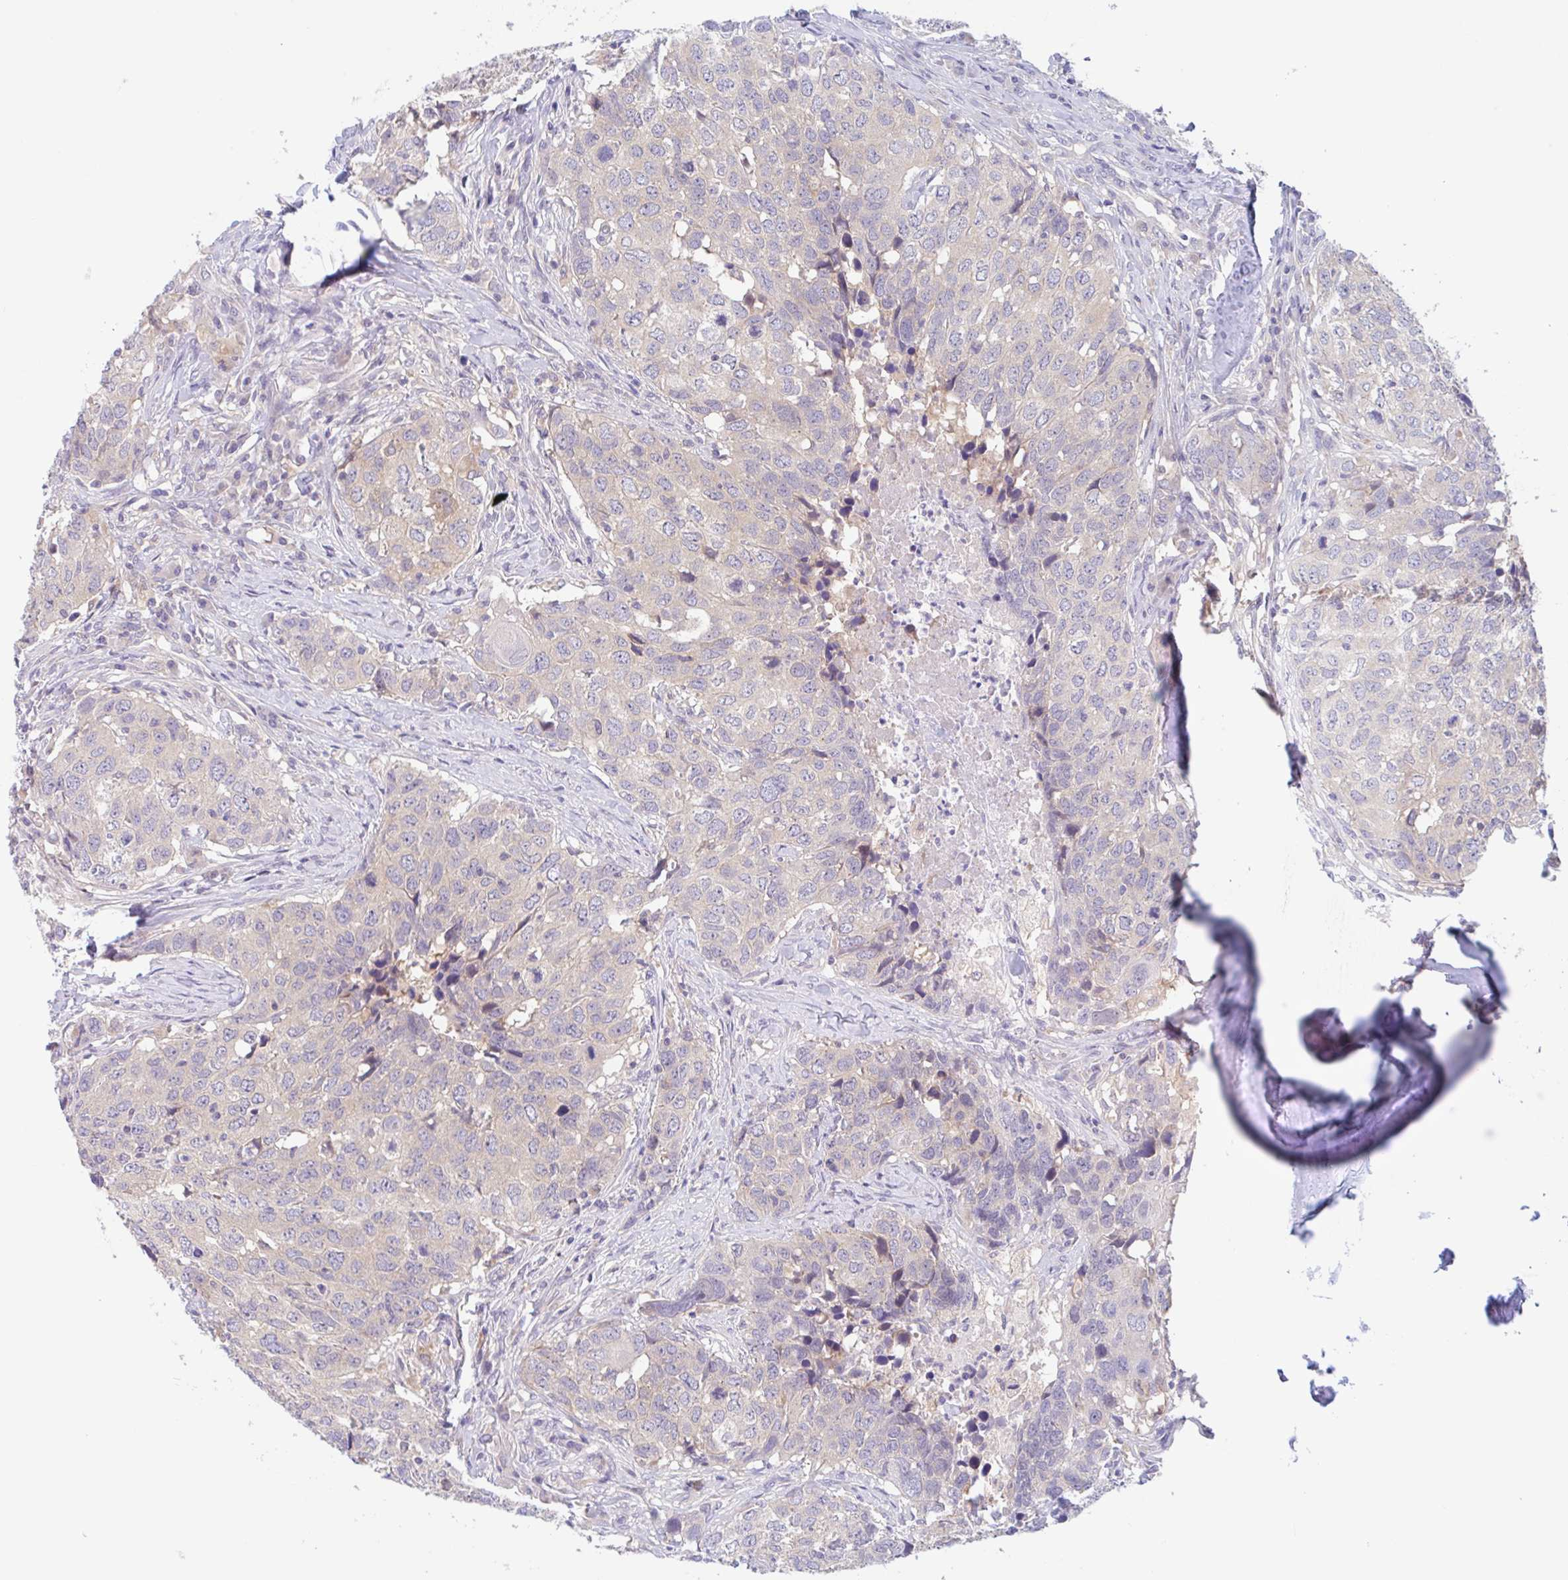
{"staining": {"intensity": "negative", "quantity": "none", "location": "none"}, "tissue": "head and neck cancer", "cell_type": "Tumor cells", "image_type": "cancer", "snomed": [{"axis": "morphology", "description": "Normal tissue, NOS"}, {"axis": "morphology", "description": "Squamous cell carcinoma, NOS"}, {"axis": "topography", "description": "Skeletal muscle"}, {"axis": "topography", "description": "Vascular tissue"}, {"axis": "topography", "description": "Peripheral nerve tissue"}, {"axis": "topography", "description": "Head-Neck"}], "caption": "Immunohistochemistry (IHC) histopathology image of neoplastic tissue: head and neck squamous cell carcinoma stained with DAB (3,3'-diaminobenzidine) shows no significant protein expression in tumor cells.", "gene": "TMEM86A", "patient": {"sex": "male", "age": 66}}